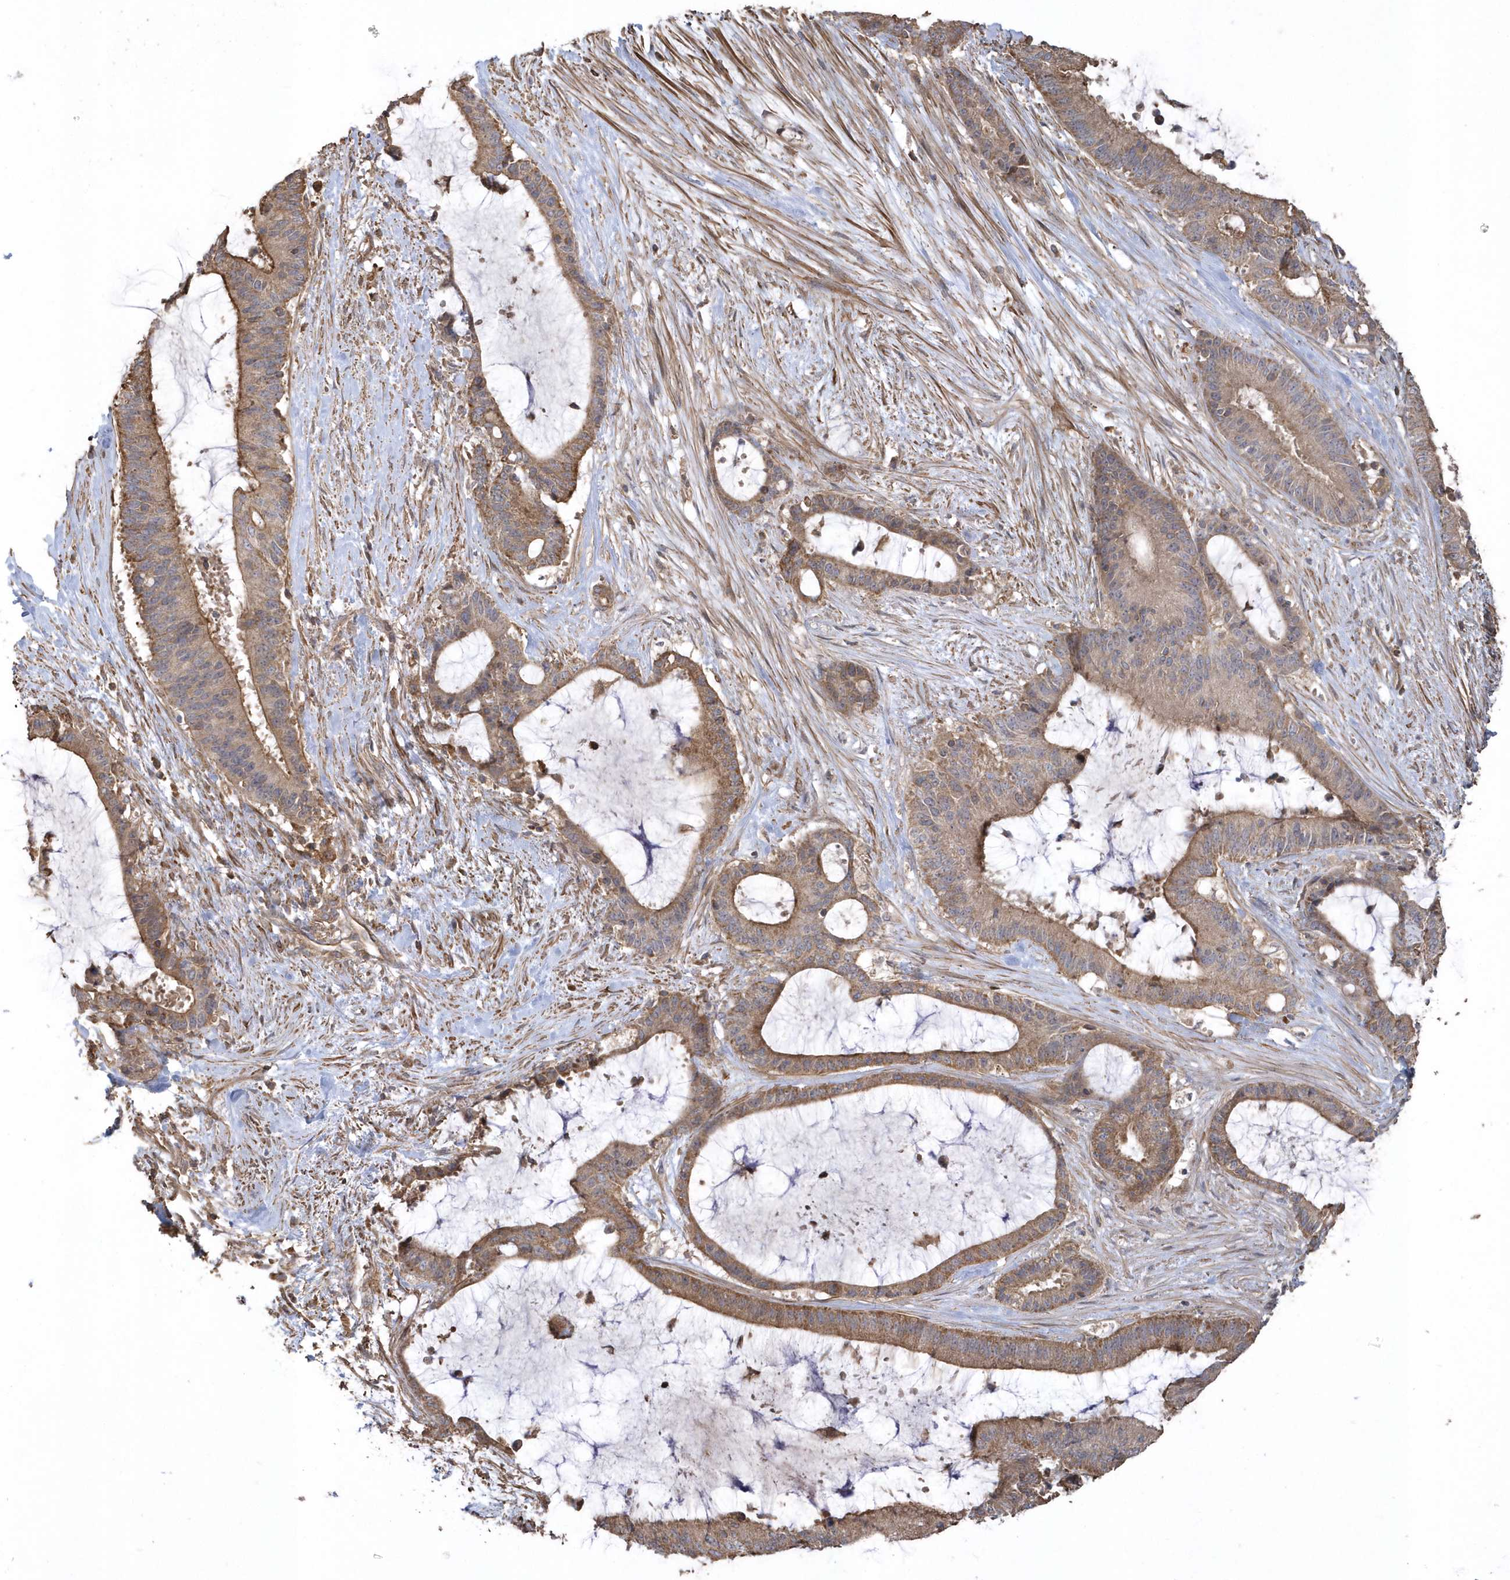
{"staining": {"intensity": "moderate", "quantity": ">75%", "location": "cytoplasmic/membranous"}, "tissue": "liver cancer", "cell_type": "Tumor cells", "image_type": "cancer", "snomed": [{"axis": "morphology", "description": "Normal tissue, NOS"}, {"axis": "morphology", "description": "Cholangiocarcinoma"}, {"axis": "topography", "description": "Liver"}, {"axis": "topography", "description": "Peripheral nerve tissue"}], "caption": "An immunohistochemistry (IHC) image of tumor tissue is shown. Protein staining in brown labels moderate cytoplasmic/membranous positivity in liver cancer within tumor cells. (DAB (3,3'-diaminobenzidine) IHC, brown staining for protein, blue staining for nuclei).", "gene": "SENP8", "patient": {"sex": "female", "age": 73}}